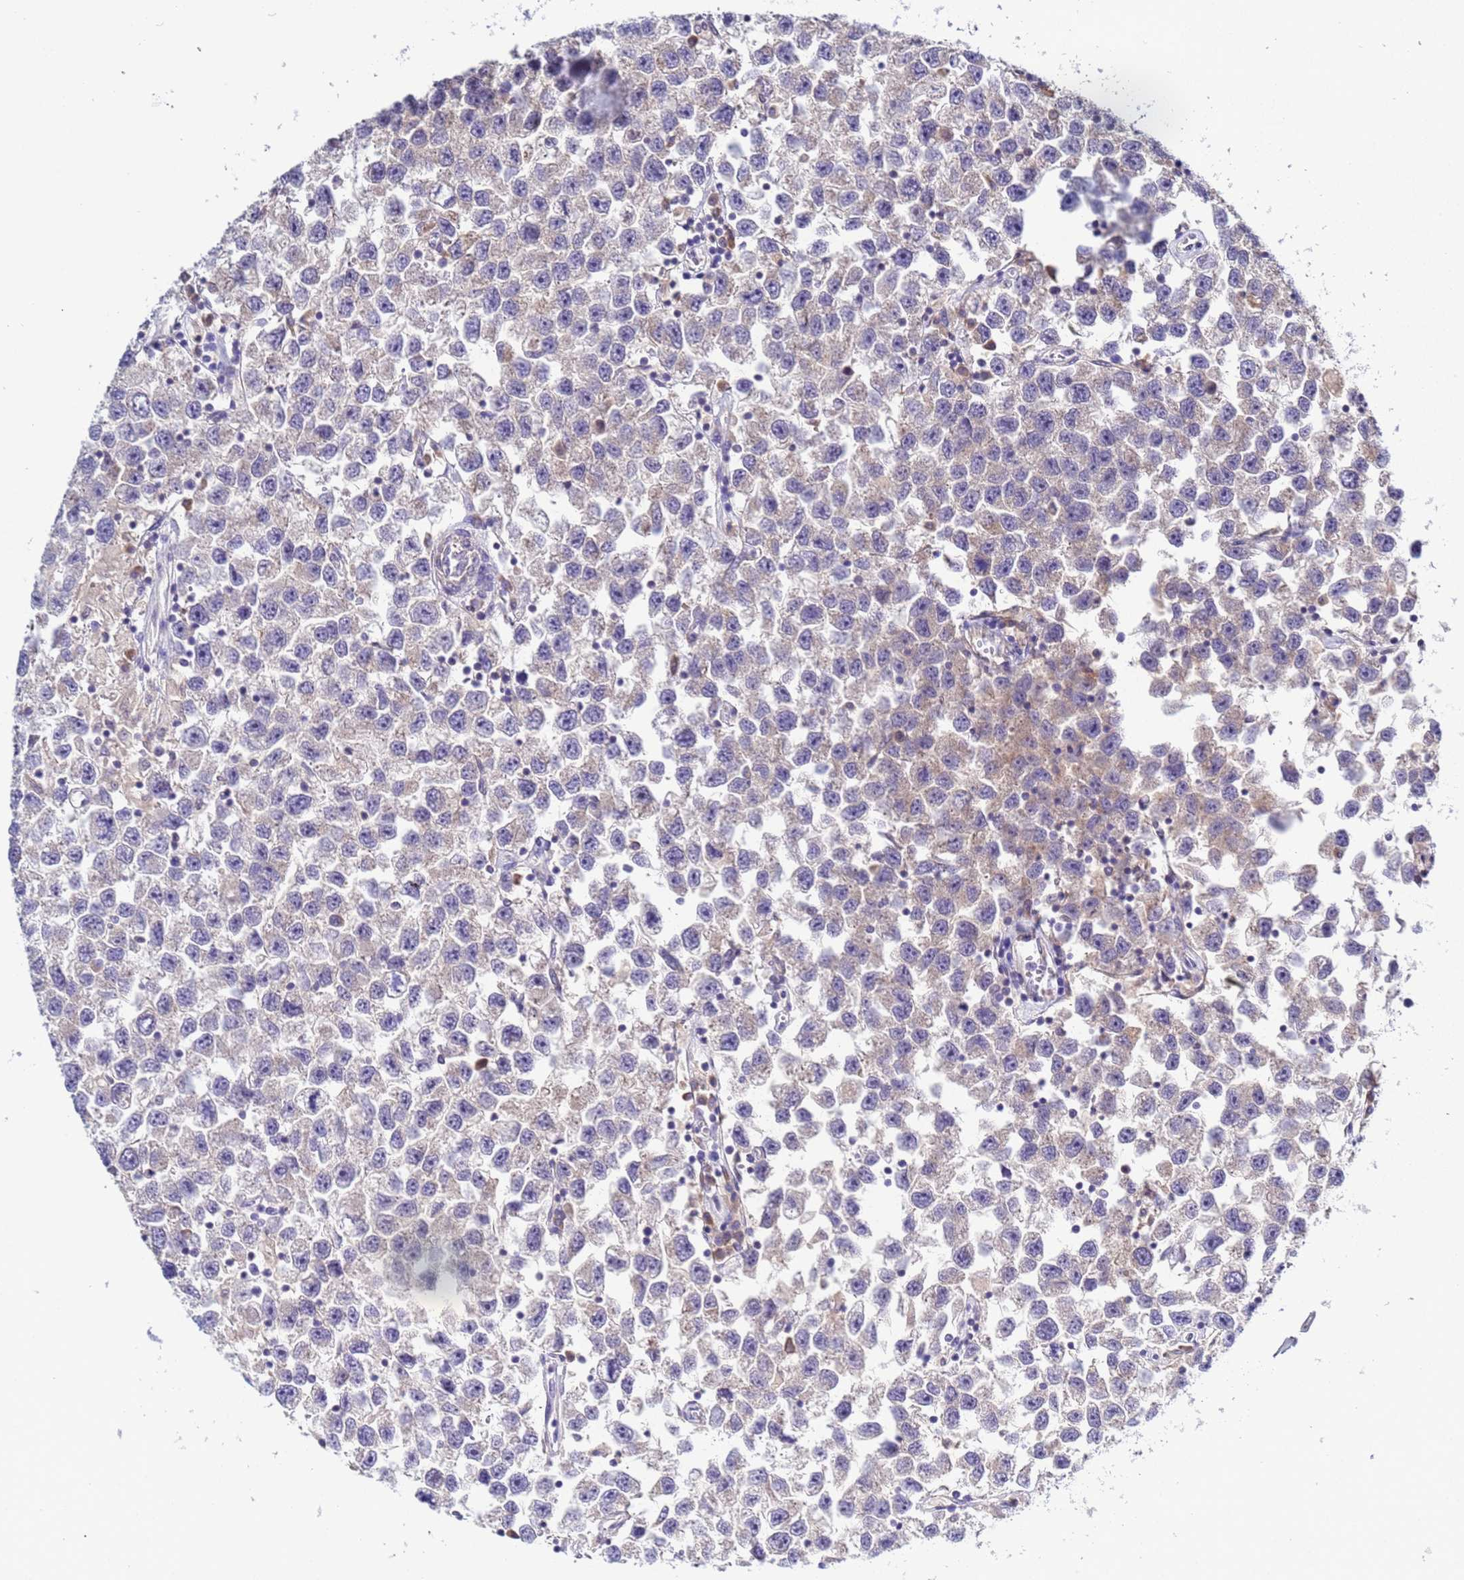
{"staining": {"intensity": "negative", "quantity": "none", "location": "none"}, "tissue": "testis cancer", "cell_type": "Tumor cells", "image_type": "cancer", "snomed": [{"axis": "morphology", "description": "Seminoma, NOS"}, {"axis": "topography", "description": "Testis"}], "caption": "Seminoma (testis) stained for a protein using IHC demonstrates no expression tumor cells.", "gene": "ELMOD2", "patient": {"sex": "male", "age": 26}}